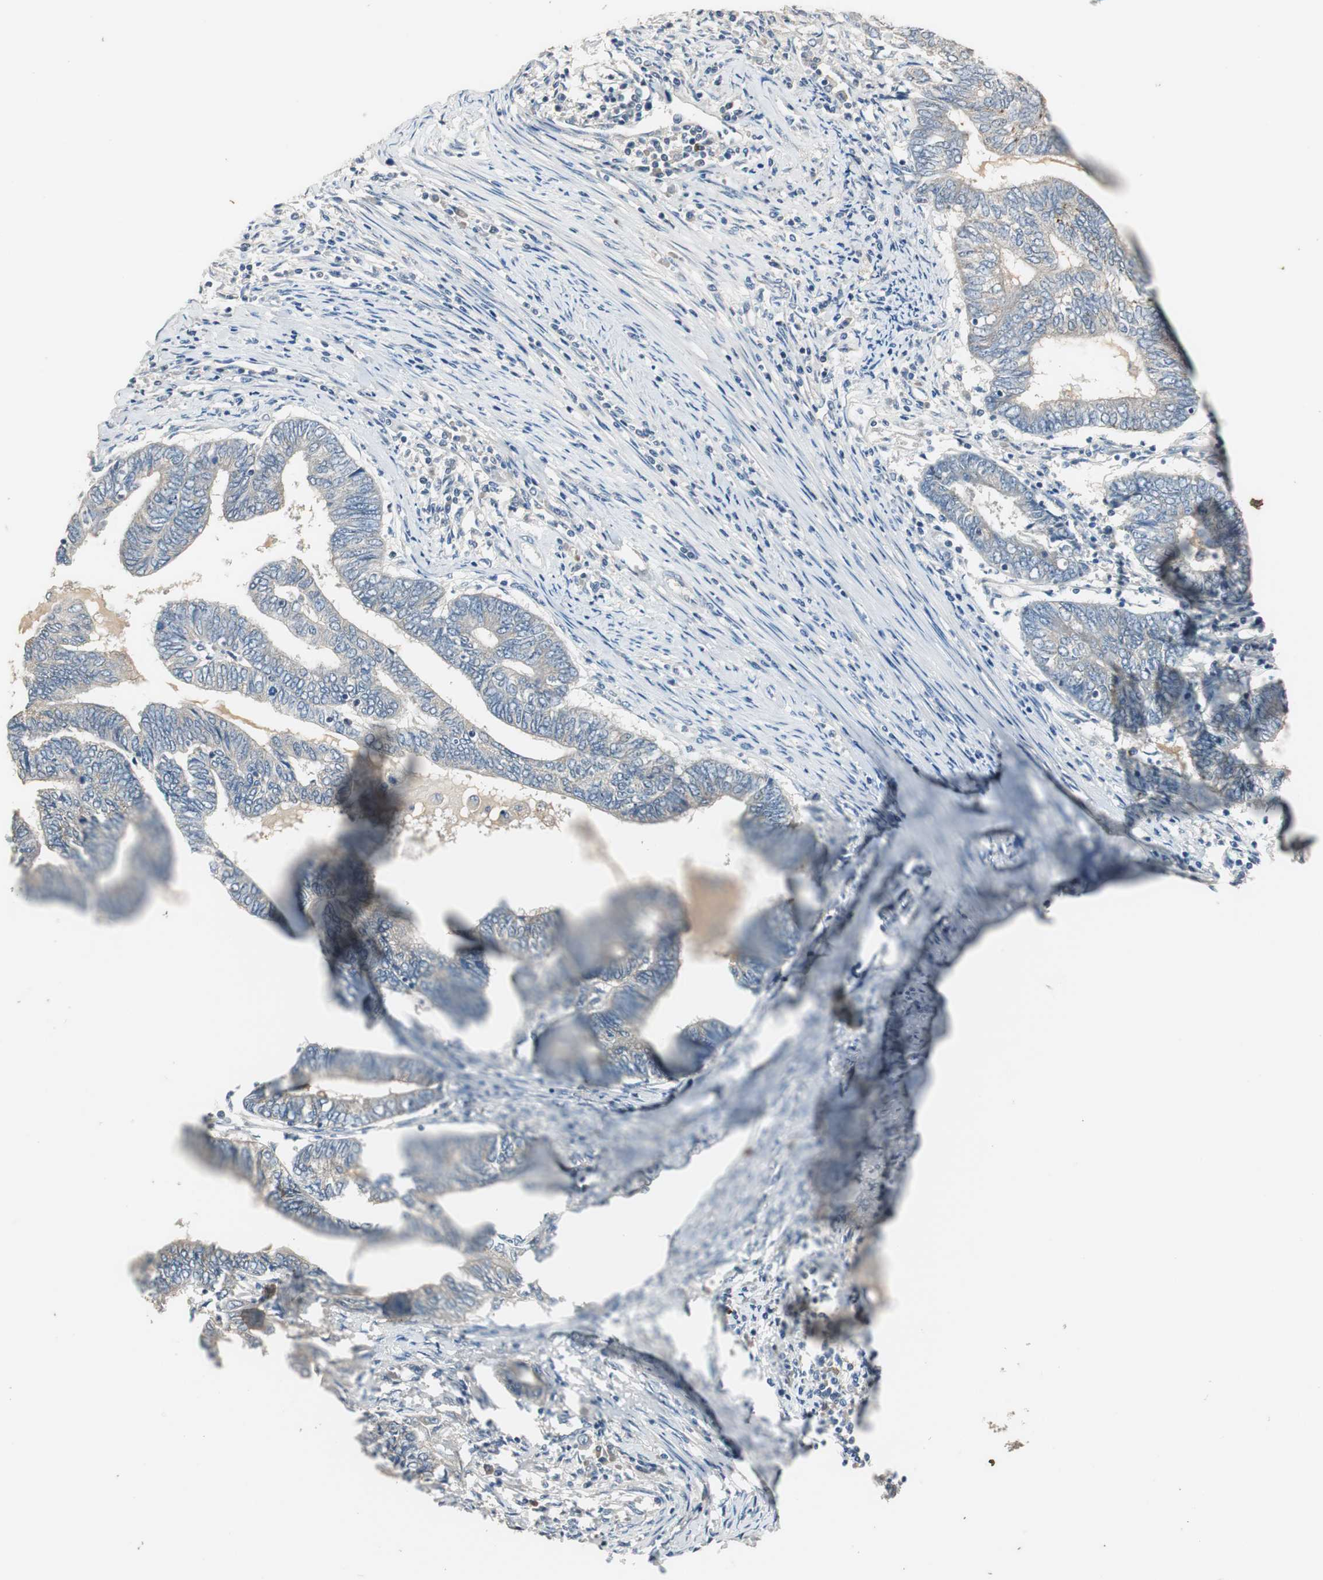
{"staining": {"intensity": "weak", "quantity": "<25%", "location": "cytoplasmic/membranous"}, "tissue": "endometrial cancer", "cell_type": "Tumor cells", "image_type": "cancer", "snomed": [{"axis": "morphology", "description": "Adenocarcinoma, NOS"}, {"axis": "topography", "description": "Uterus"}, {"axis": "topography", "description": "Endometrium"}], "caption": "Endometrial adenocarcinoma was stained to show a protein in brown. There is no significant staining in tumor cells.", "gene": "PTPRN2", "patient": {"sex": "female", "age": 70}}